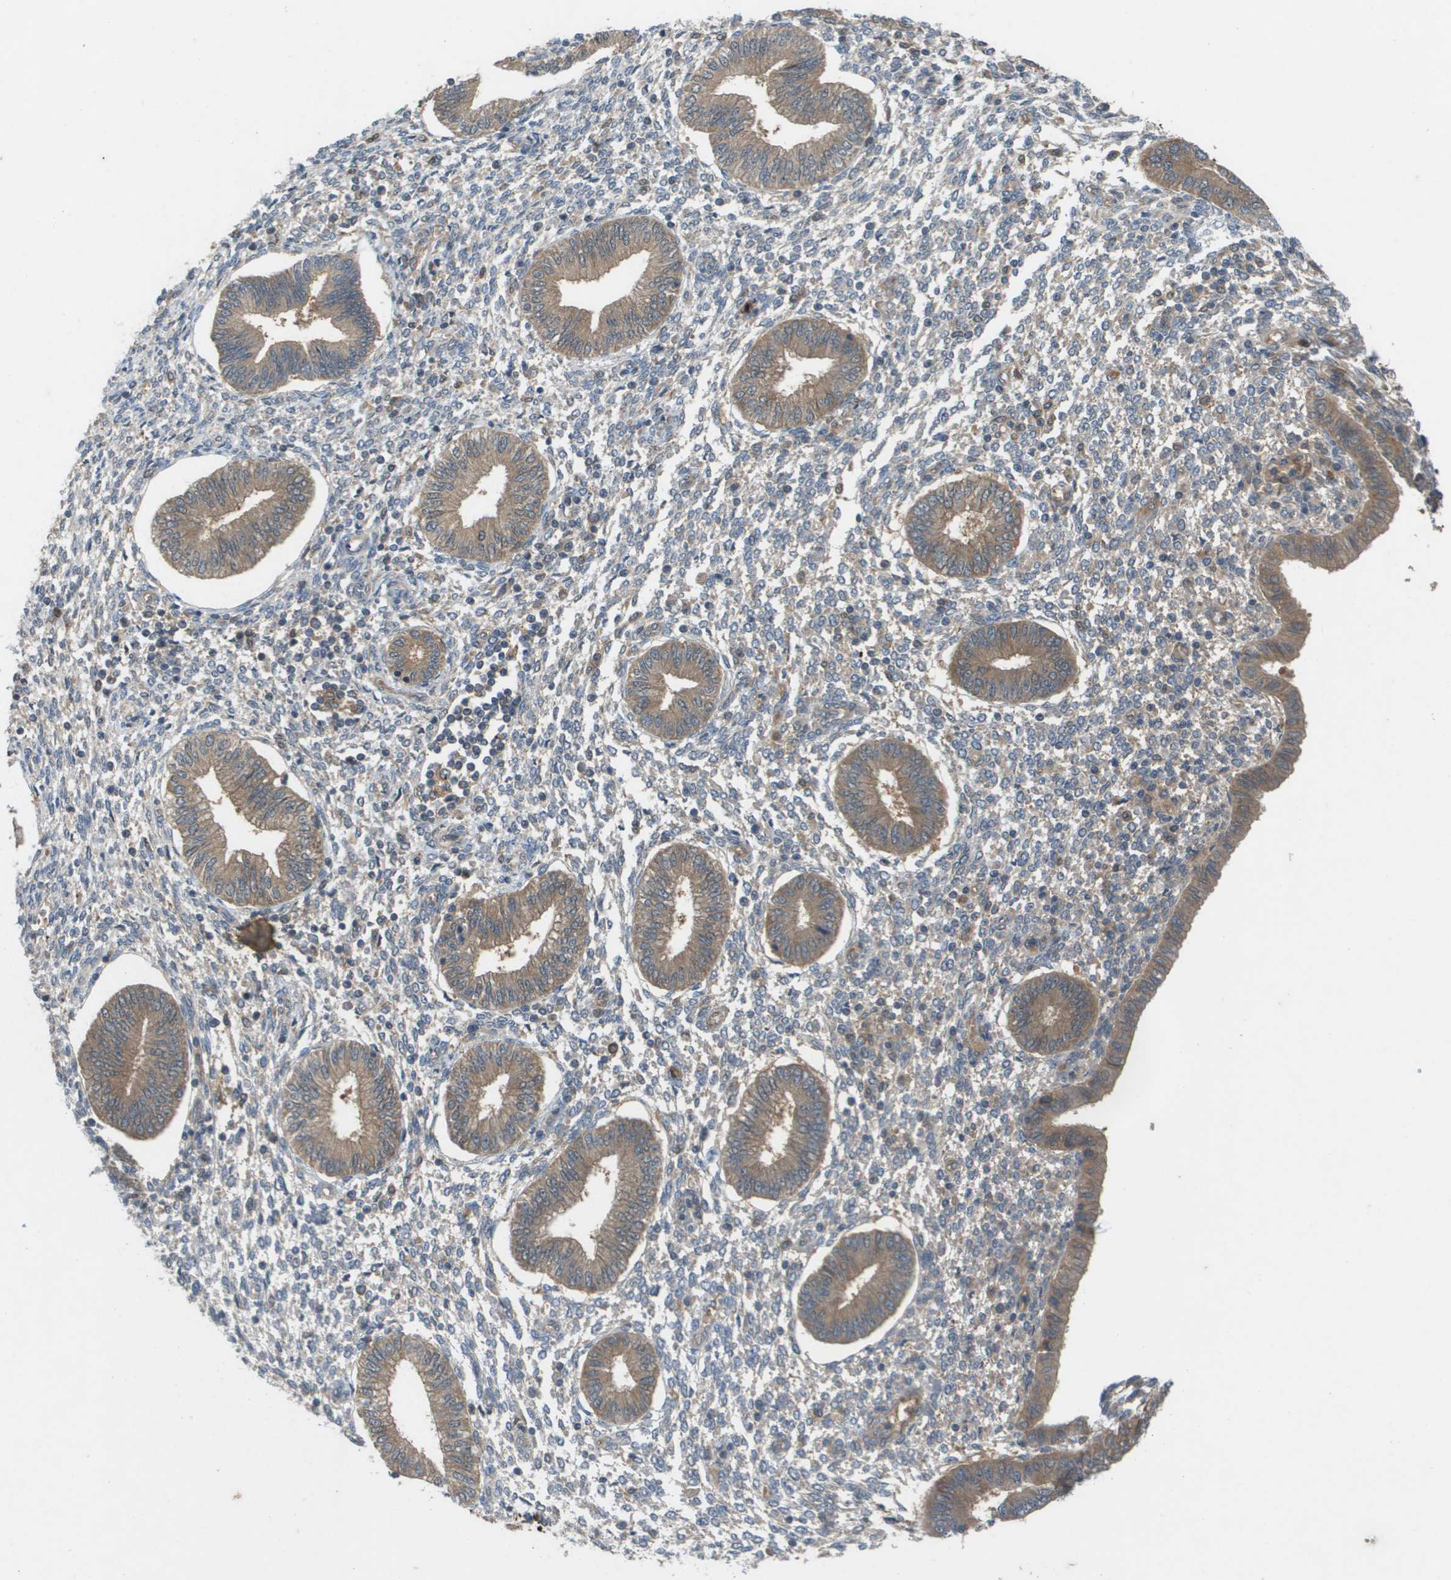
{"staining": {"intensity": "weak", "quantity": "25%-75%", "location": "cytoplasmic/membranous"}, "tissue": "endometrium", "cell_type": "Cells in endometrial stroma", "image_type": "normal", "snomed": [{"axis": "morphology", "description": "Normal tissue, NOS"}, {"axis": "topography", "description": "Endometrium"}], "caption": "High-power microscopy captured an IHC micrograph of normal endometrium, revealing weak cytoplasmic/membranous staining in about 25%-75% of cells in endometrial stroma. Immunohistochemistry (ihc) stains the protein of interest in brown and the nuclei are stained blue.", "gene": "PALD1", "patient": {"sex": "female", "age": 50}}